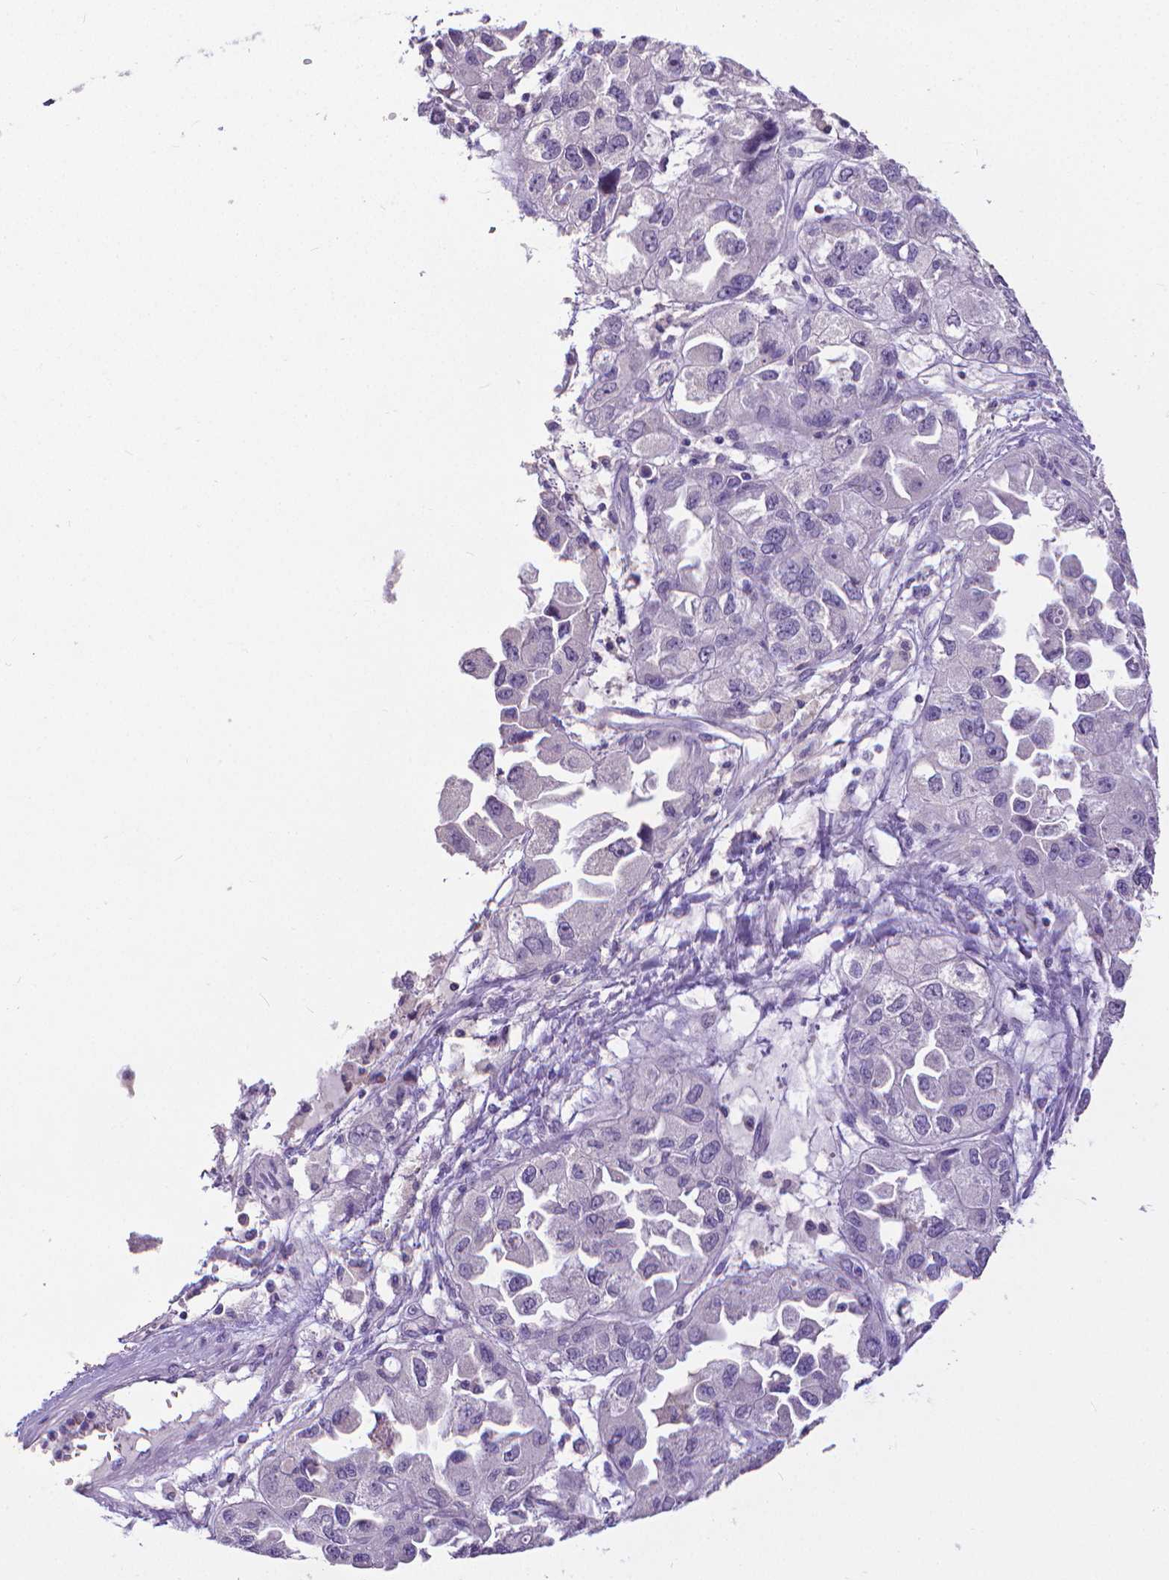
{"staining": {"intensity": "negative", "quantity": "none", "location": "none"}, "tissue": "ovarian cancer", "cell_type": "Tumor cells", "image_type": "cancer", "snomed": [{"axis": "morphology", "description": "Cystadenocarcinoma, serous, NOS"}, {"axis": "topography", "description": "Ovary"}], "caption": "This is a image of IHC staining of ovarian cancer (serous cystadenocarcinoma), which shows no positivity in tumor cells.", "gene": "CD4", "patient": {"sex": "female", "age": 84}}